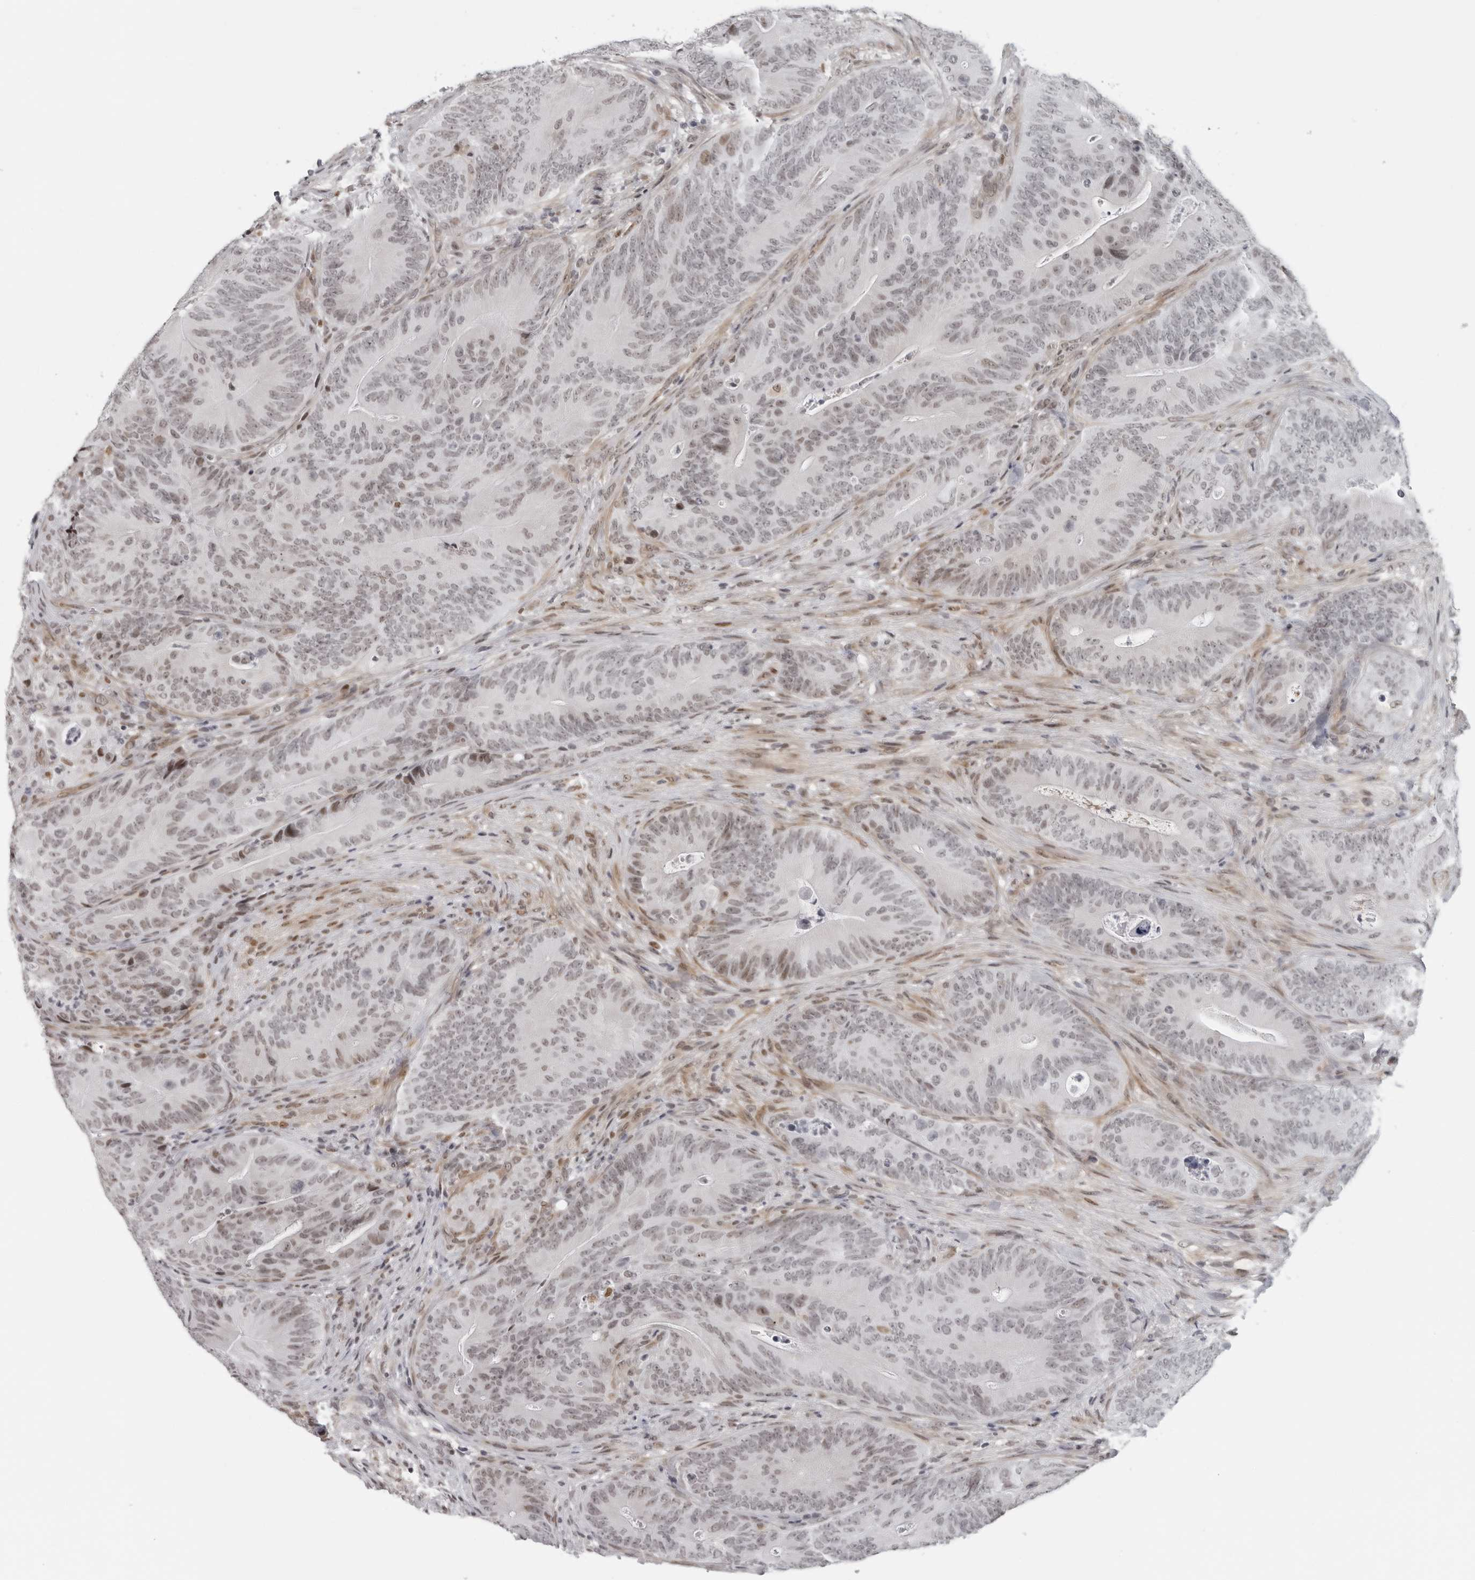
{"staining": {"intensity": "weak", "quantity": "25%-75%", "location": "nuclear"}, "tissue": "colorectal cancer", "cell_type": "Tumor cells", "image_type": "cancer", "snomed": [{"axis": "morphology", "description": "Normal tissue, NOS"}, {"axis": "topography", "description": "Colon"}], "caption": "Colorectal cancer stained for a protein displays weak nuclear positivity in tumor cells.", "gene": "MAF", "patient": {"sex": "female", "age": 82}}